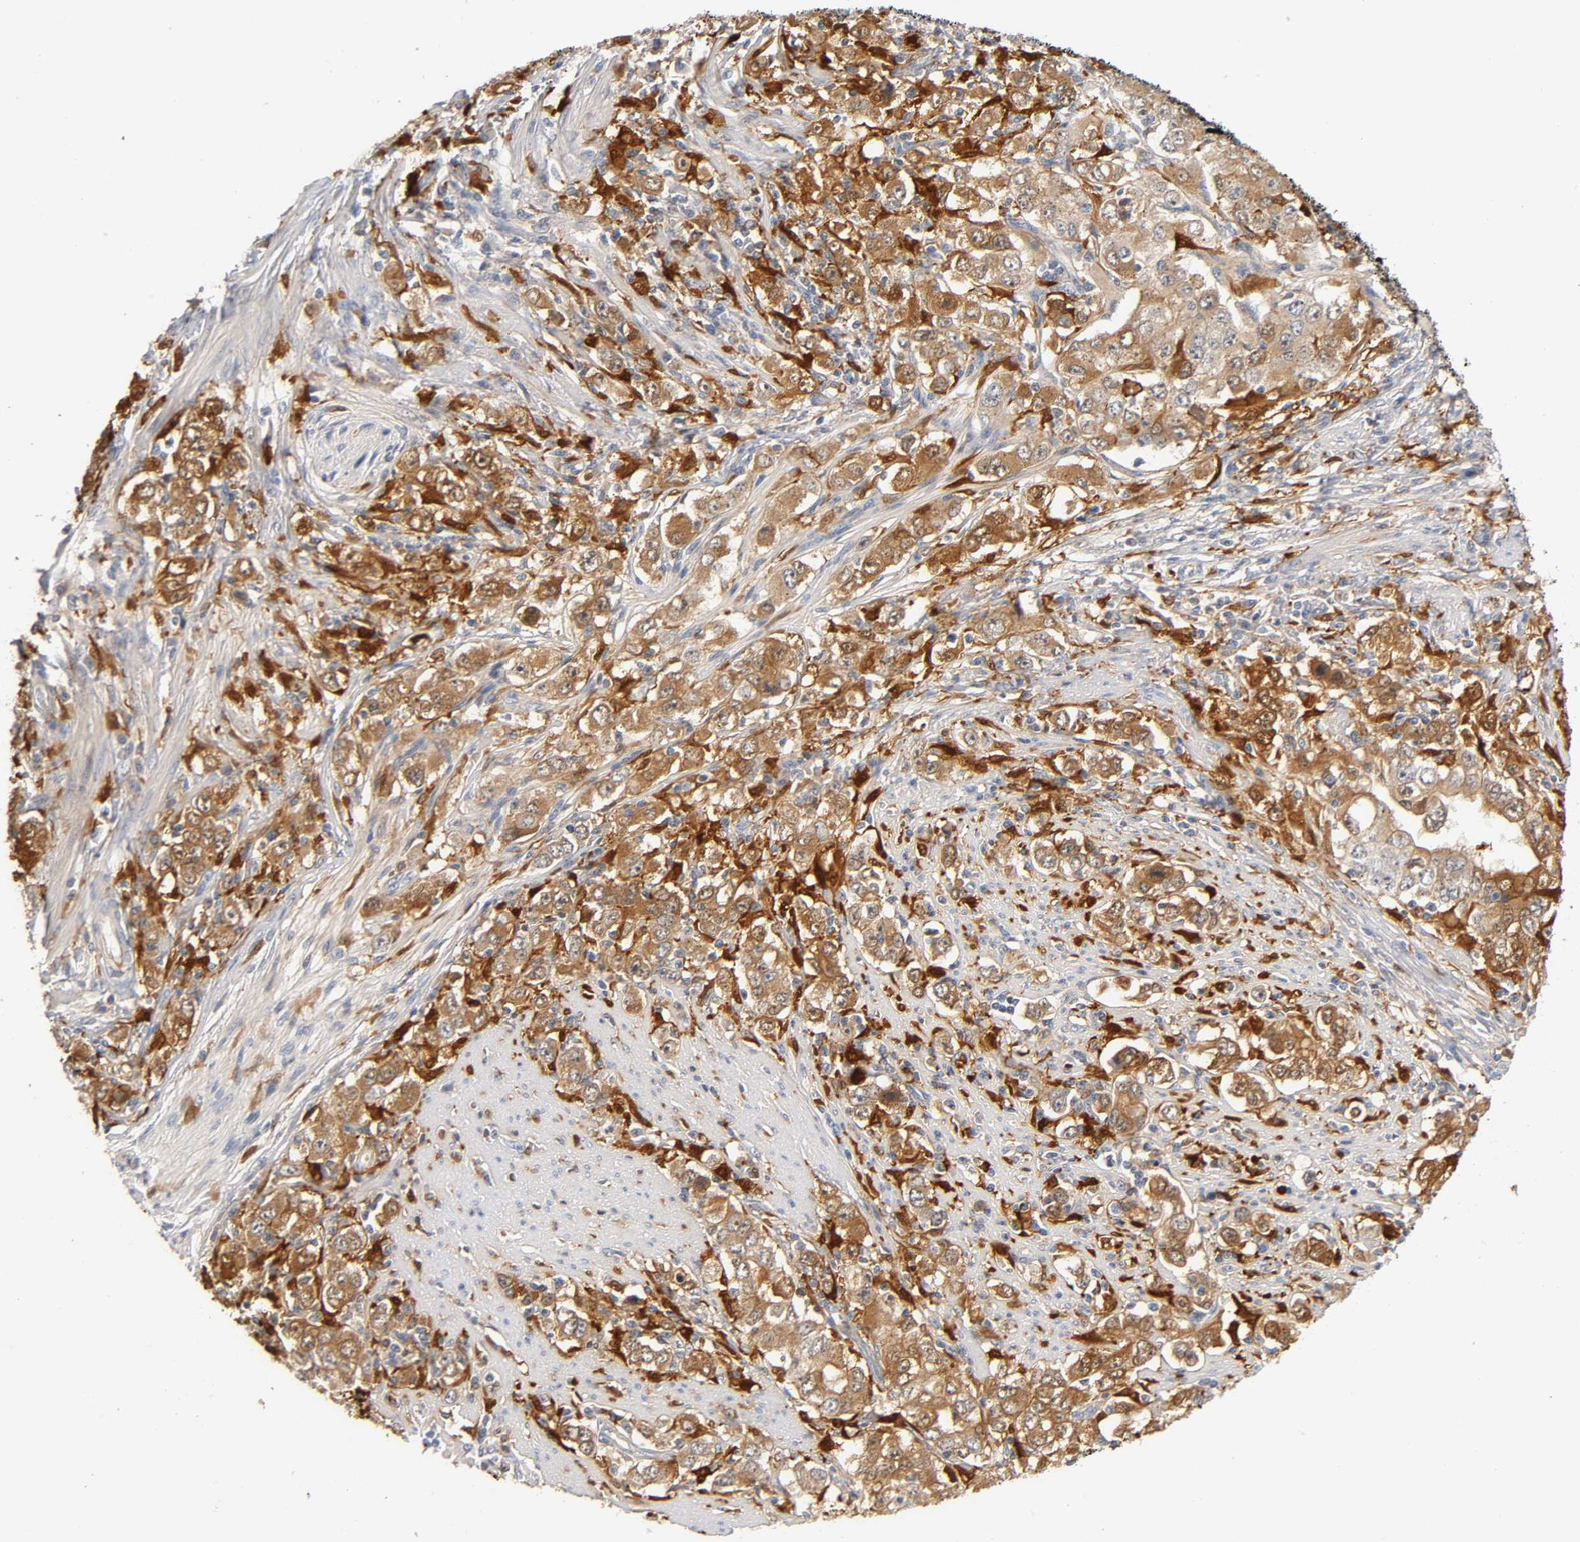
{"staining": {"intensity": "moderate", "quantity": ">75%", "location": "cytoplasmic/membranous,nuclear"}, "tissue": "stomach cancer", "cell_type": "Tumor cells", "image_type": "cancer", "snomed": [{"axis": "morphology", "description": "Adenocarcinoma, NOS"}, {"axis": "topography", "description": "Stomach, lower"}], "caption": "Protein expression analysis of stomach adenocarcinoma displays moderate cytoplasmic/membranous and nuclear staining in about >75% of tumor cells.", "gene": "IL18", "patient": {"sex": "female", "age": 72}}